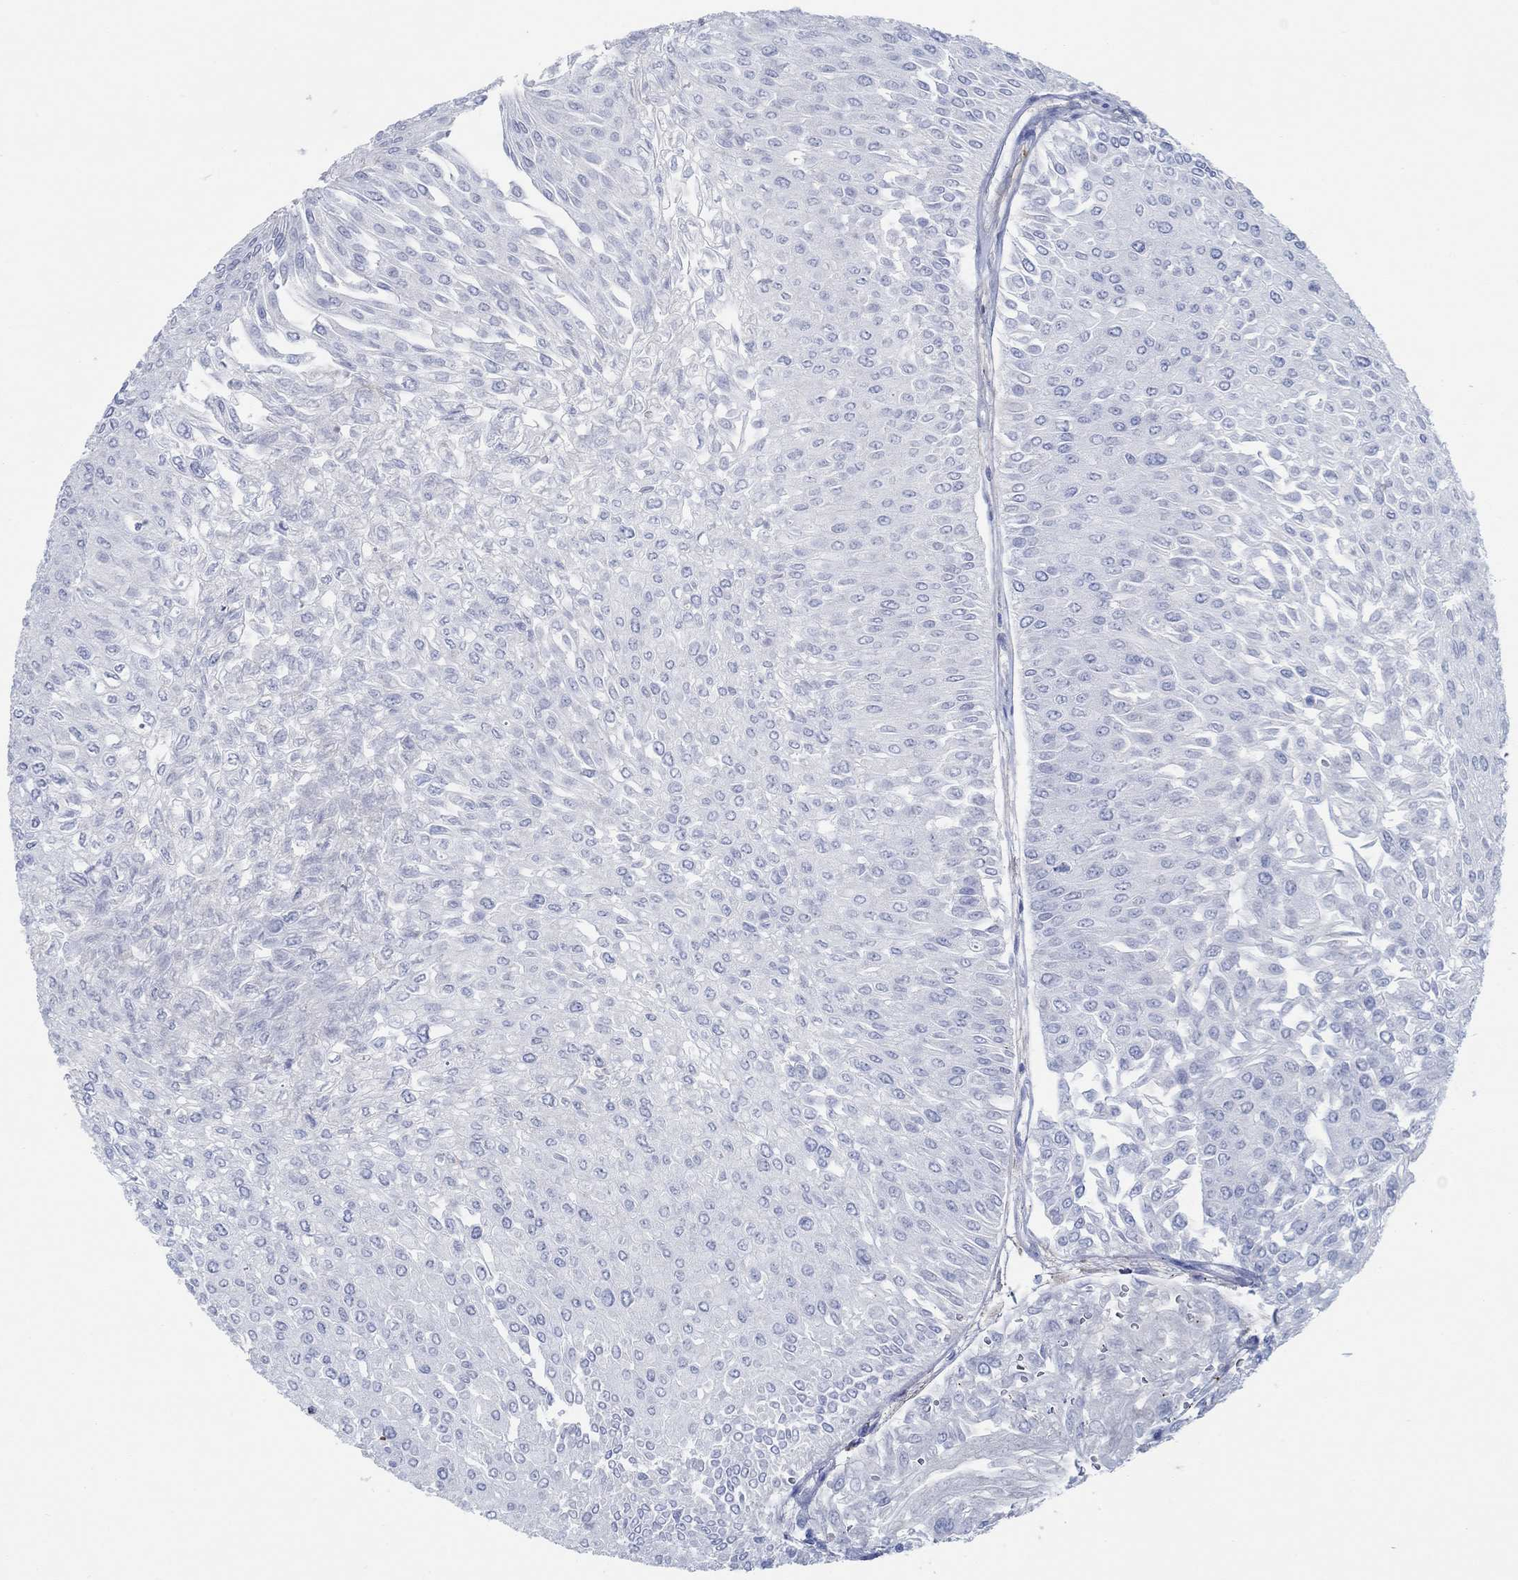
{"staining": {"intensity": "negative", "quantity": "none", "location": "none"}, "tissue": "urothelial cancer", "cell_type": "Tumor cells", "image_type": "cancer", "snomed": [{"axis": "morphology", "description": "Urothelial carcinoma, Low grade"}, {"axis": "topography", "description": "Urinary bladder"}], "caption": "Immunohistochemistry (IHC) of human urothelial cancer displays no expression in tumor cells.", "gene": "STC2", "patient": {"sex": "male", "age": 67}}